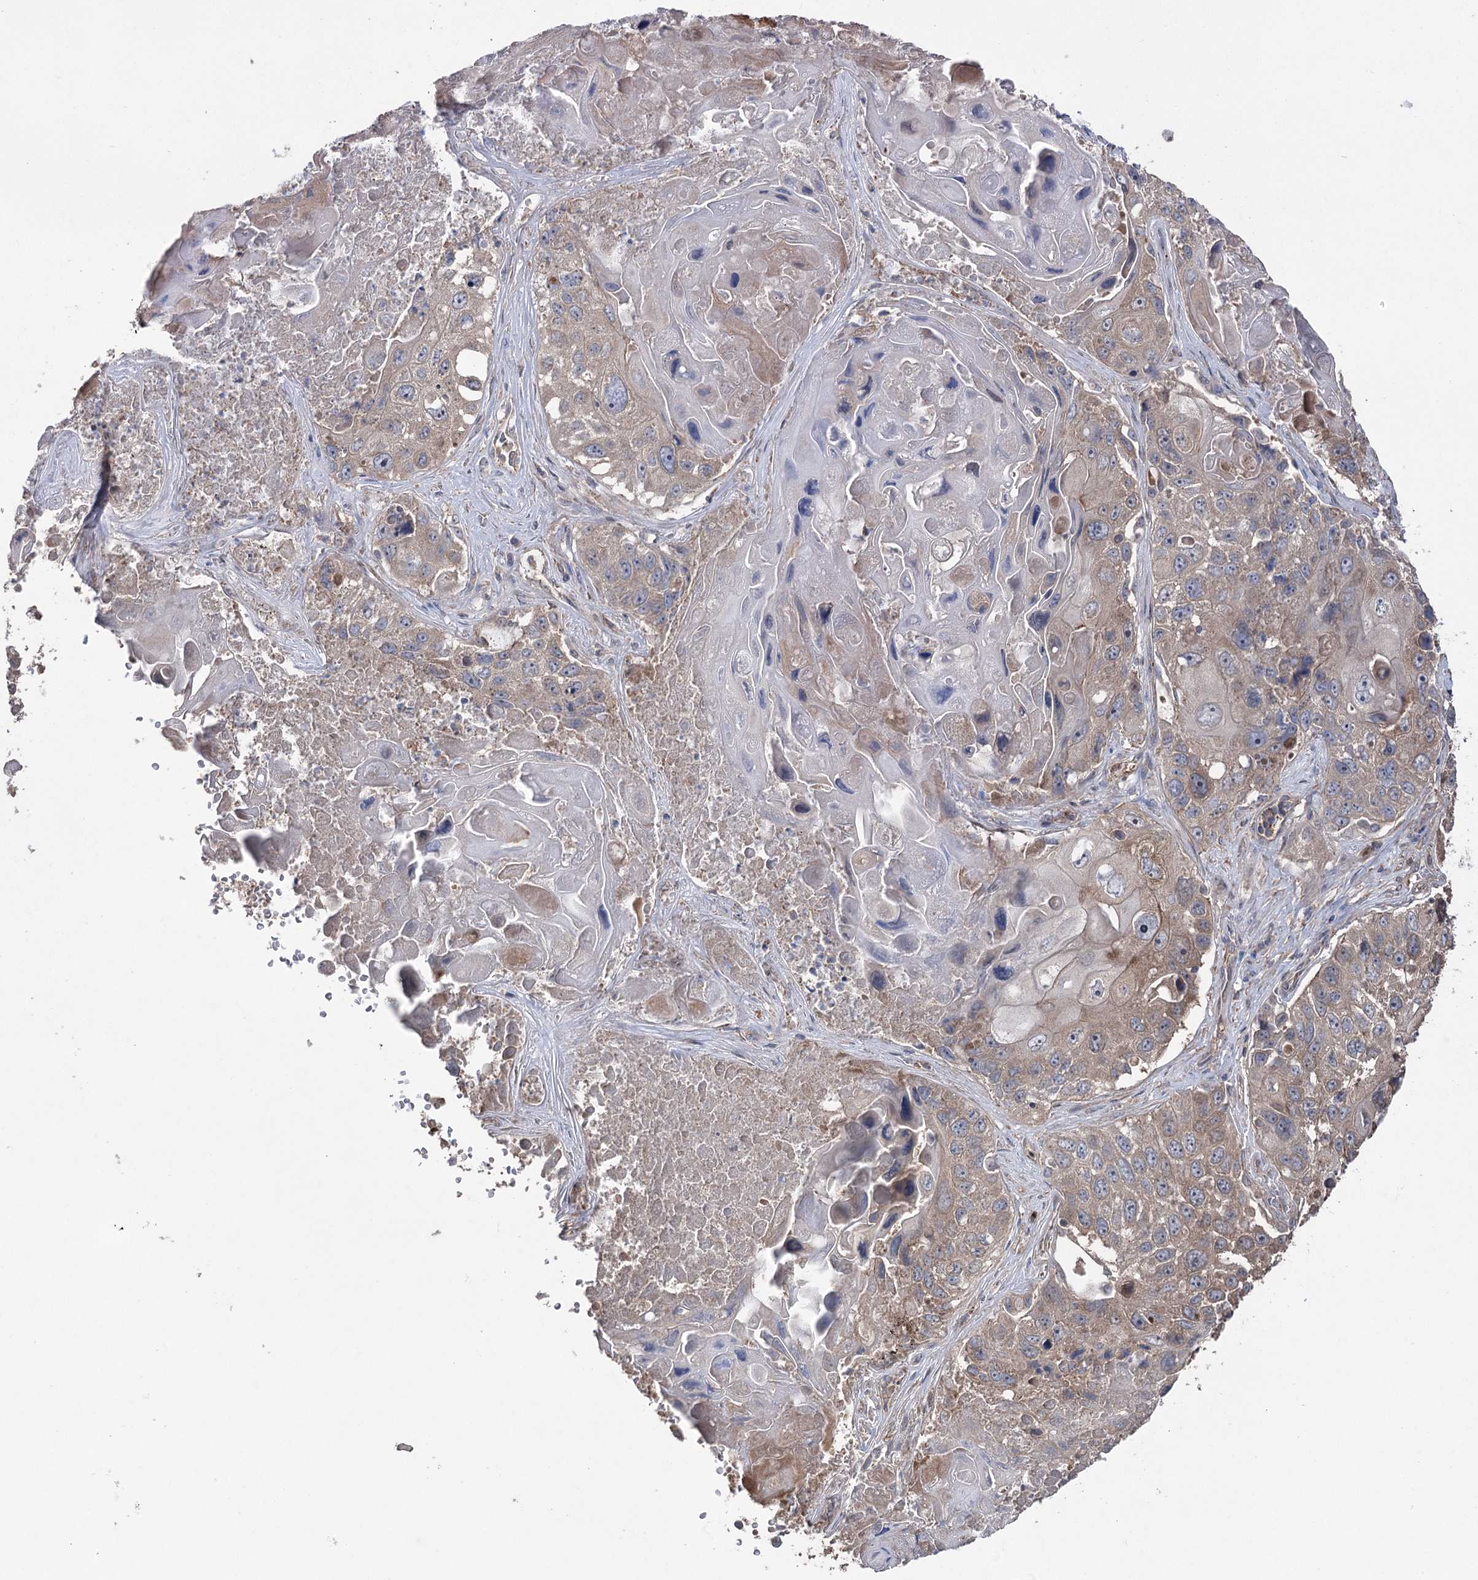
{"staining": {"intensity": "weak", "quantity": "<25%", "location": "cytoplasmic/membranous"}, "tissue": "lung cancer", "cell_type": "Tumor cells", "image_type": "cancer", "snomed": [{"axis": "morphology", "description": "Squamous cell carcinoma, NOS"}, {"axis": "topography", "description": "Lung"}], "caption": "Squamous cell carcinoma (lung) was stained to show a protein in brown. There is no significant expression in tumor cells.", "gene": "LARS2", "patient": {"sex": "male", "age": 61}}